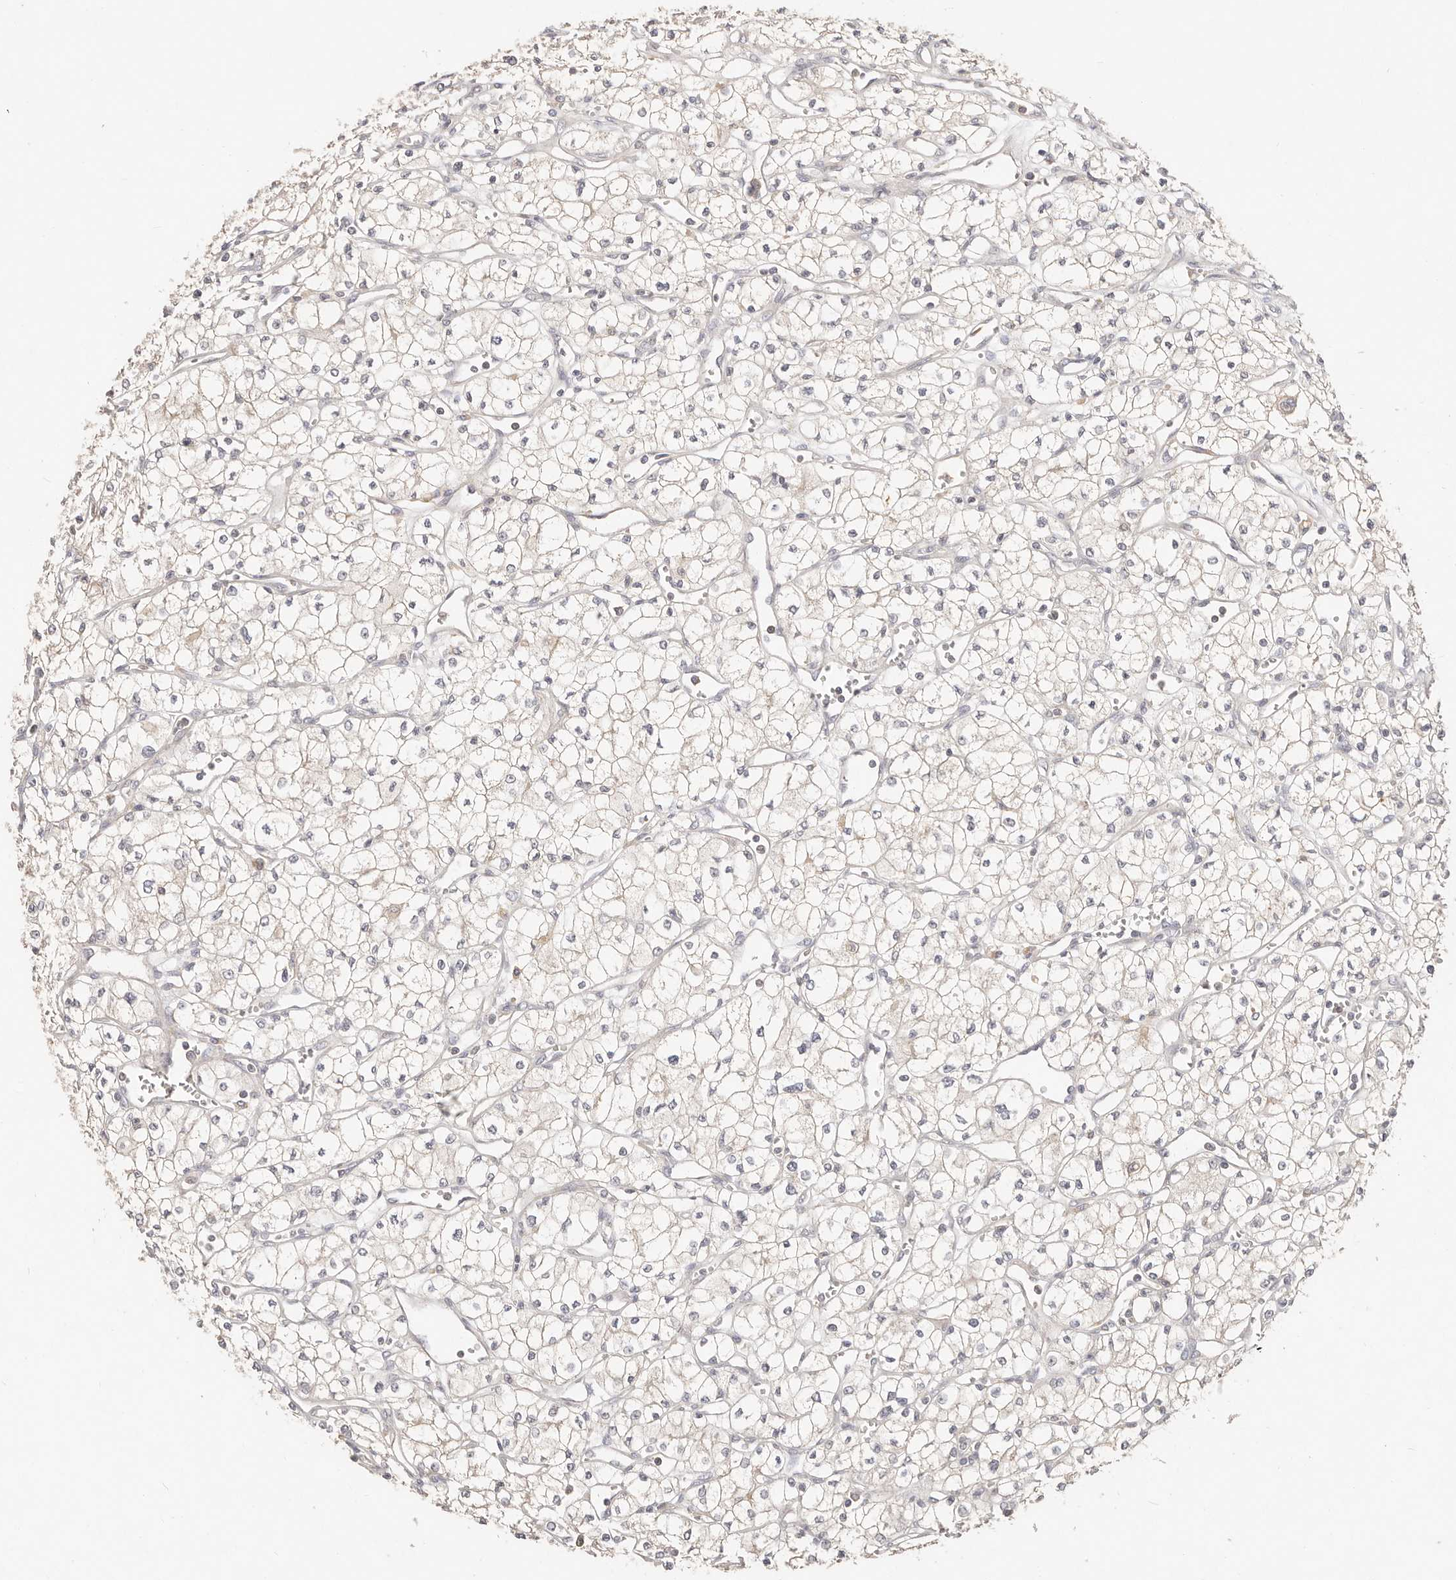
{"staining": {"intensity": "negative", "quantity": "none", "location": "none"}, "tissue": "renal cancer", "cell_type": "Tumor cells", "image_type": "cancer", "snomed": [{"axis": "morphology", "description": "Adenocarcinoma, NOS"}, {"axis": "topography", "description": "Kidney"}], "caption": "The IHC image has no significant staining in tumor cells of renal cancer (adenocarcinoma) tissue.", "gene": "CXADR", "patient": {"sex": "male", "age": 59}}